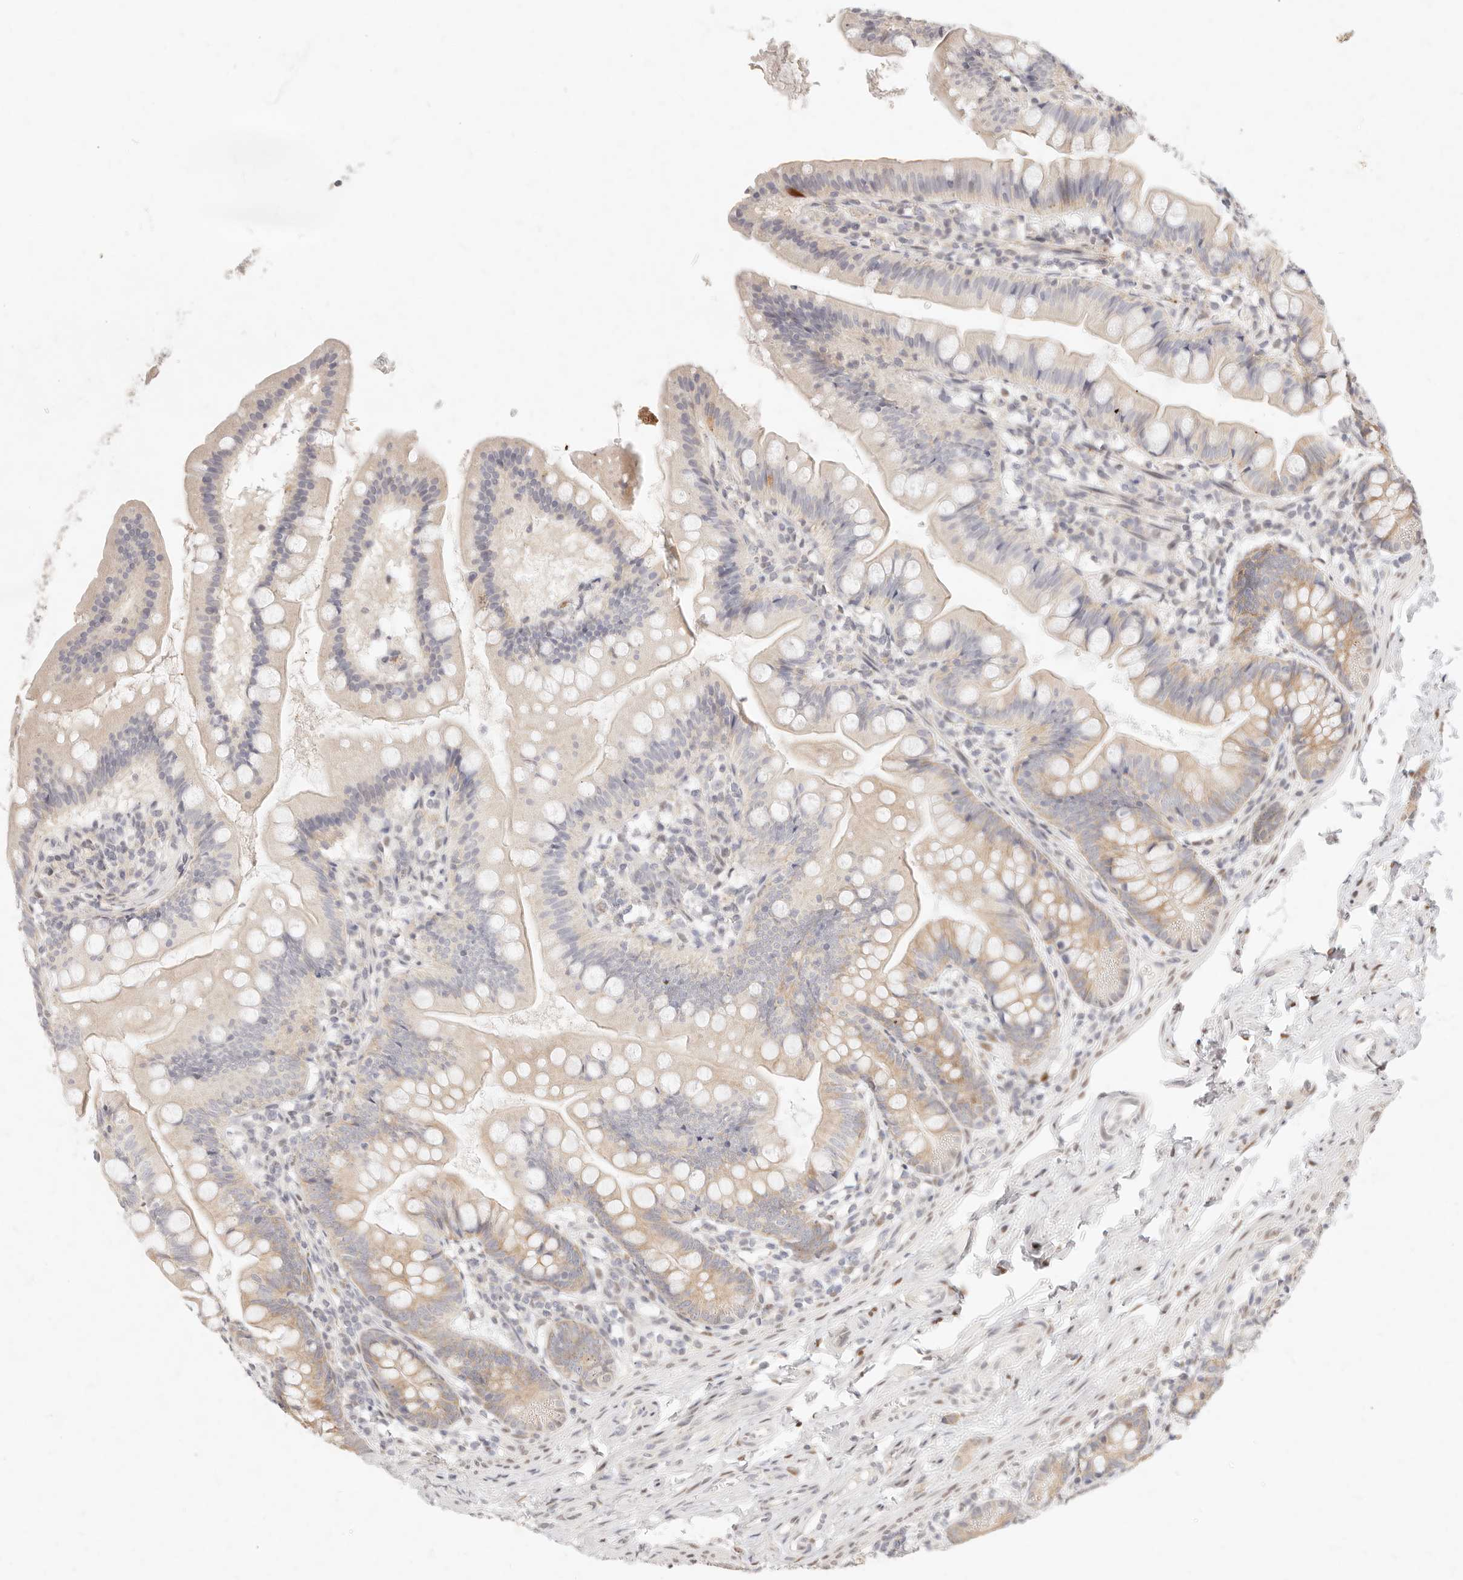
{"staining": {"intensity": "weak", "quantity": ">75%", "location": "cytoplasmic/membranous"}, "tissue": "small intestine", "cell_type": "Glandular cells", "image_type": "normal", "snomed": [{"axis": "morphology", "description": "Normal tissue, NOS"}, {"axis": "topography", "description": "Small intestine"}], "caption": "The histopathology image shows staining of normal small intestine, revealing weak cytoplasmic/membranous protein expression (brown color) within glandular cells.", "gene": "ASCL3", "patient": {"sex": "male", "age": 7}}